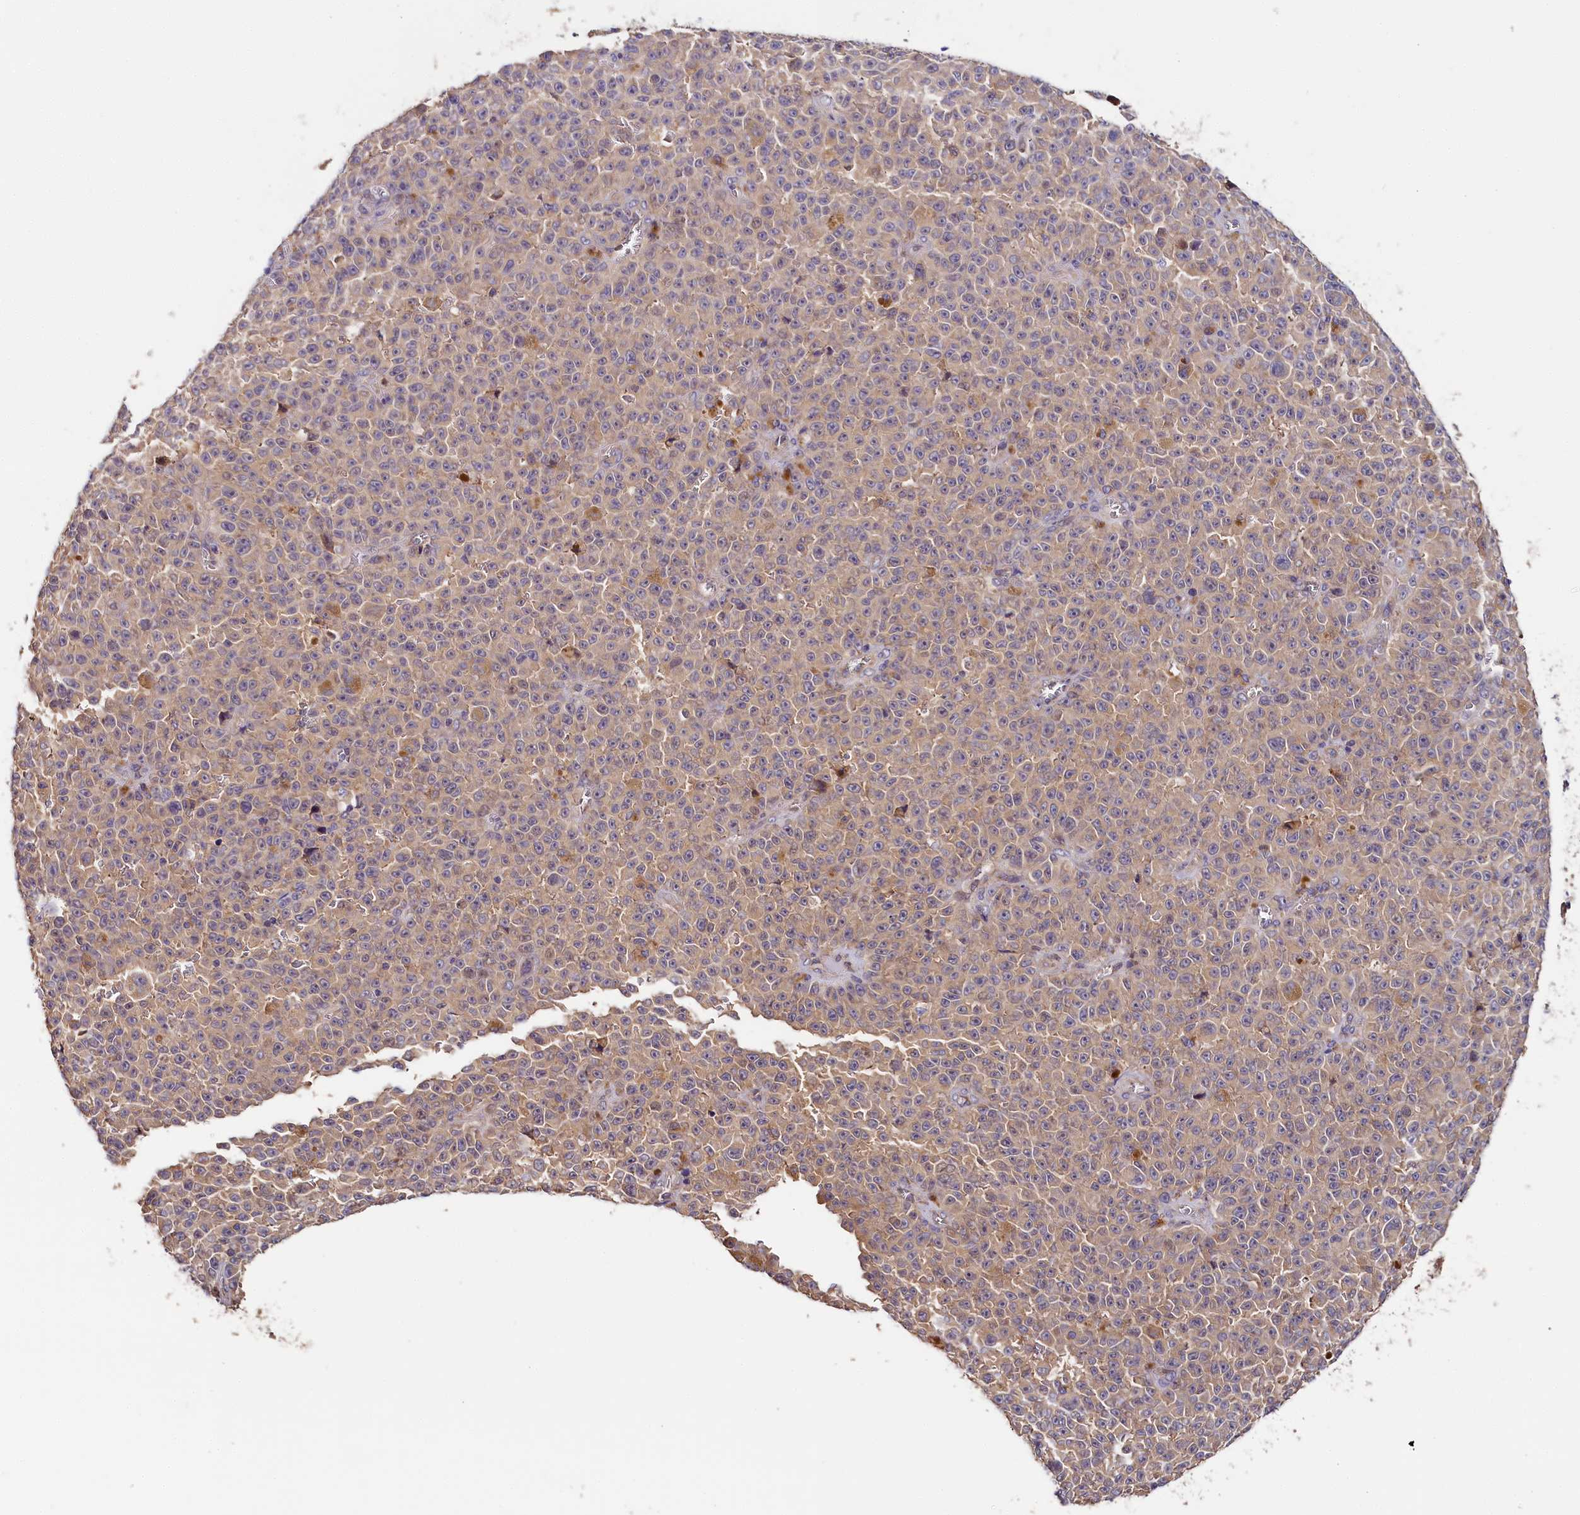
{"staining": {"intensity": "negative", "quantity": "none", "location": "none"}, "tissue": "melanoma", "cell_type": "Tumor cells", "image_type": "cancer", "snomed": [{"axis": "morphology", "description": "Malignant melanoma, NOS"}, {"axis": "topography", "description": "Skin"}], "caption": "Immunohistochemistry (IHC) photomicrograph of neoplastic tissue: human malignant melanoma stained with DAB reveals no significant protein staining in tumor cells.", "gene": "KATNB1", "patient": {"sex": "female", "age": 82}}